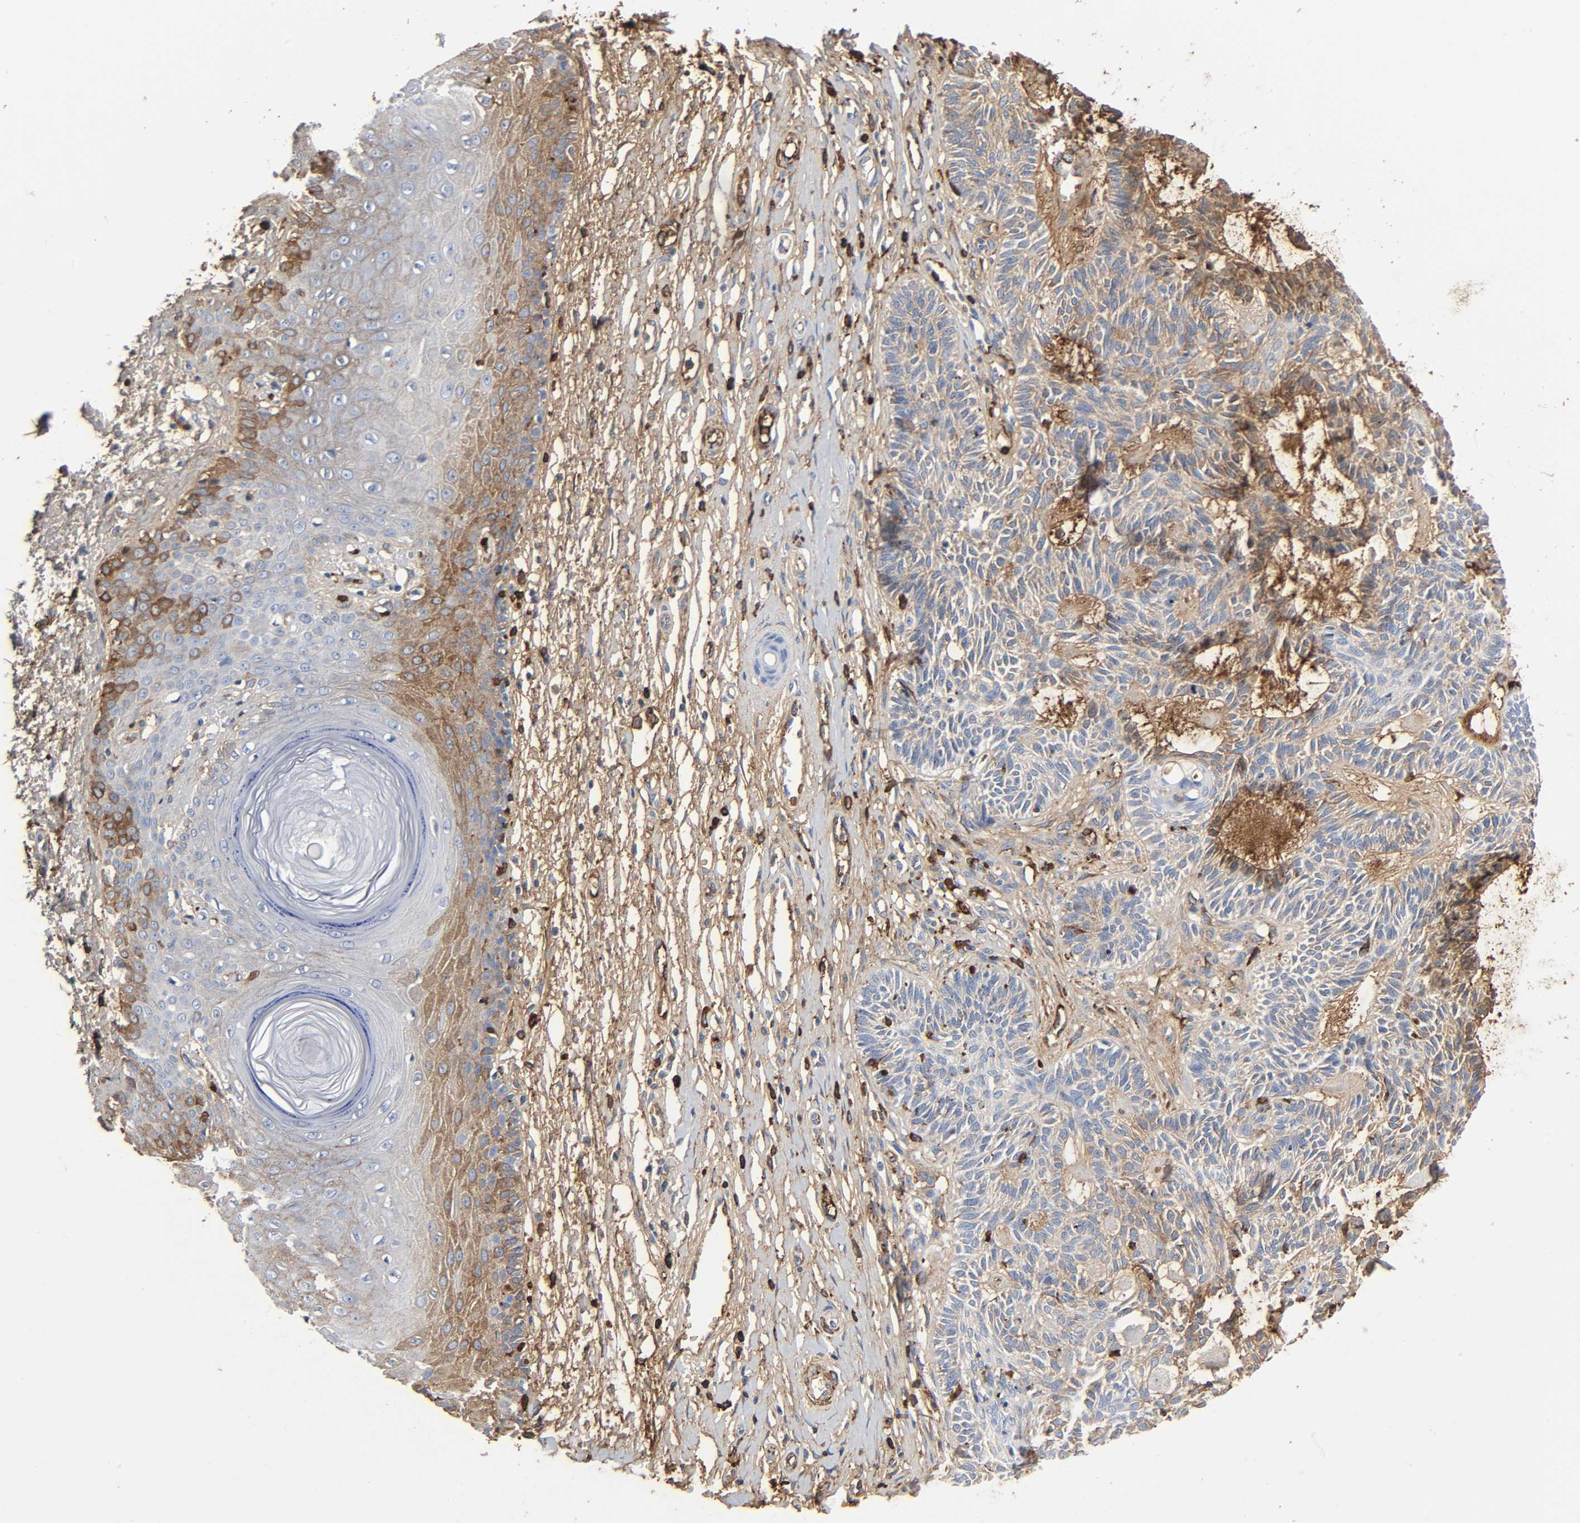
{"staining": {"intensity": "weak", "quantity": "25%-75%", "location": "cytoplasmic/membranous"}, "tissue": "skin cancer", "cell_type": "Tumor cells", "image_type": "cancer", "snomed": [{"axis": "morphology", "description": "Basal cell carcinoma"}, {"axis": "topography", "description": "Skin"}], "caption": "Tumor cells show low levels of weak cytoplasmic/membranous expression in about 25%-75% of cells in skin basal cell carcinoma.", "gene": "C3", "patient": {"sex": "male", "age": 67}}